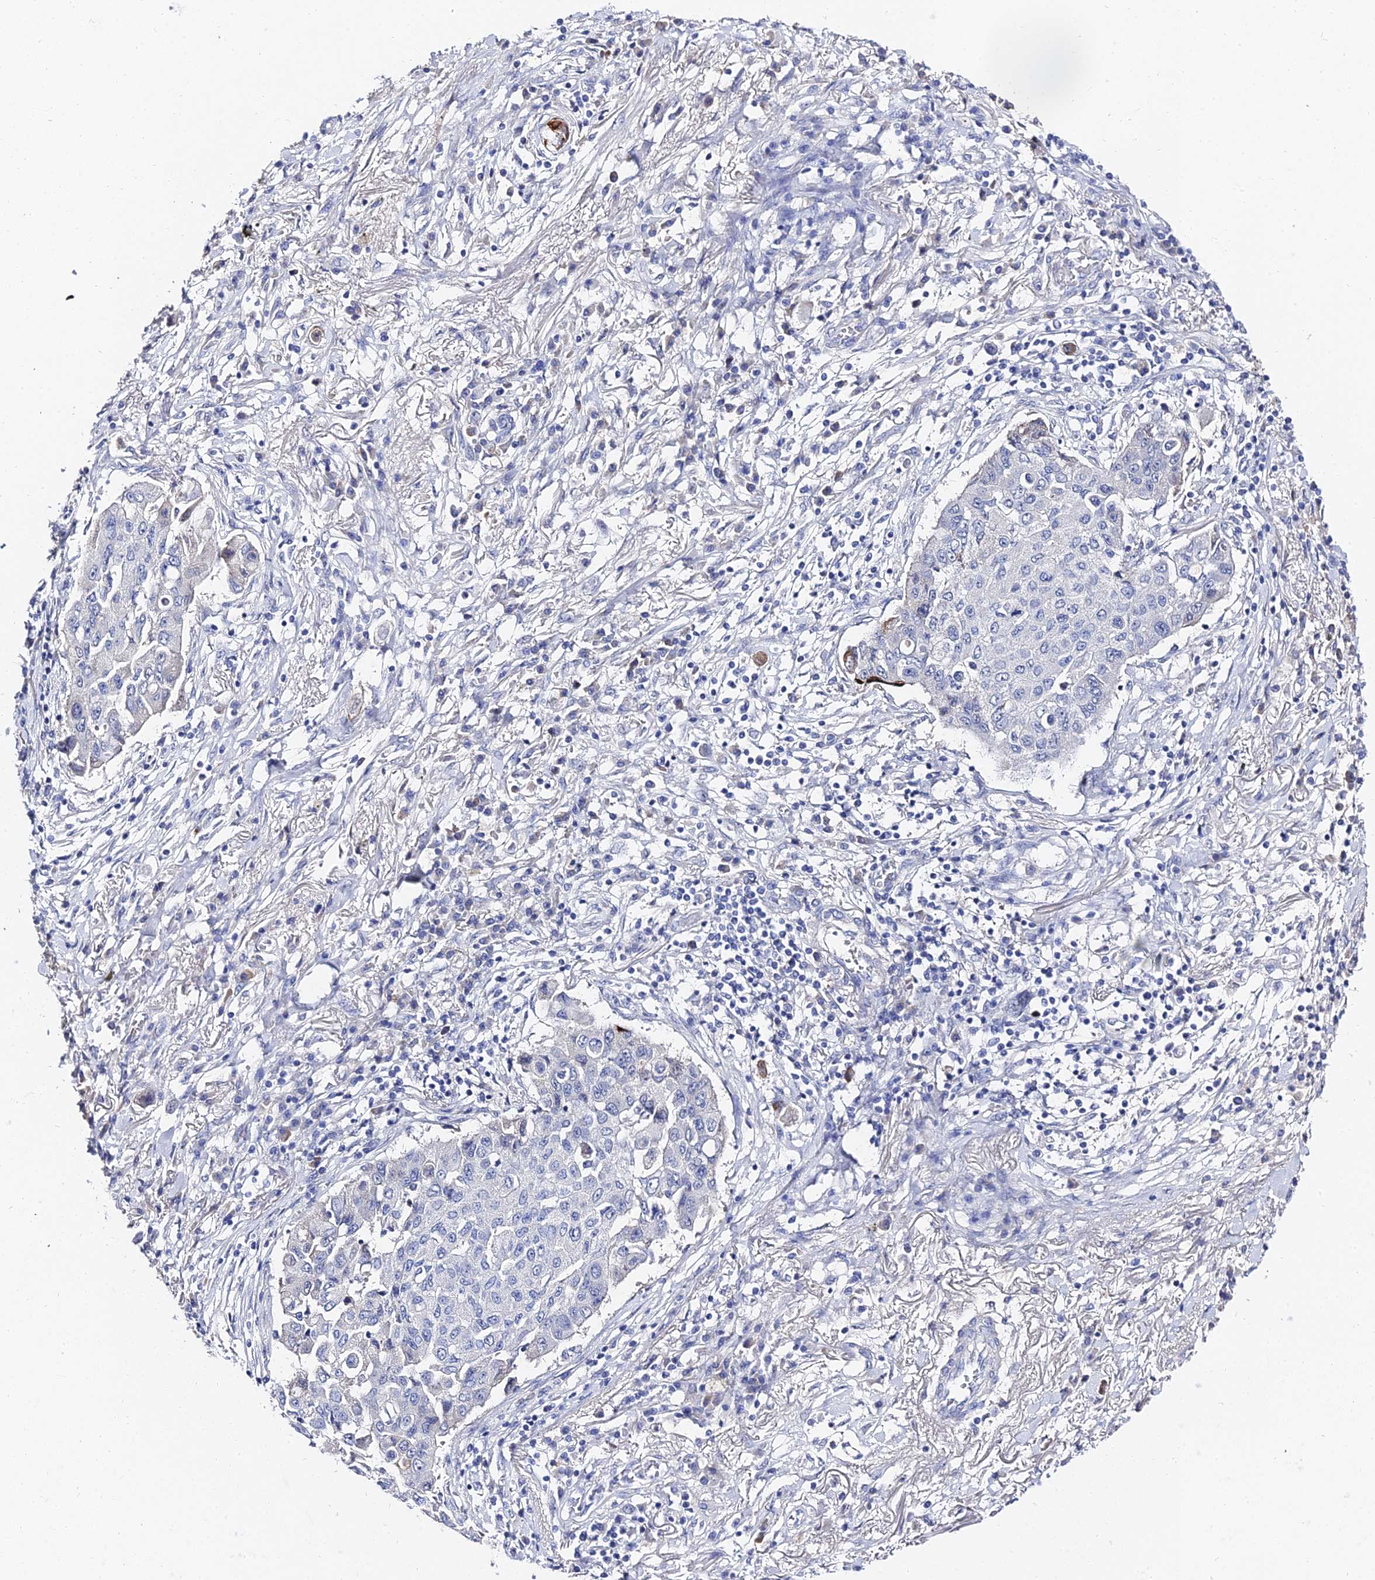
{"staining": {"intensity": "negative", "quantity": "none", "location": "none"}, "tissue": "lung cancer", "cell_type": "Tumor cells", "image_type": "cancer", "snomed": [{"axis": "morphology", "description": "Squamous cell carcinoma, NOS"}, {"axis": "topography", "description": "Lung"}], "caption": "Immunohistochemistry (IHC) image of human lung cancer stained for a protein (brown), which demonstrates no staining in tumor cells.", "gene": "KRT17", "patient": {"sex": "male", "age": 74}}